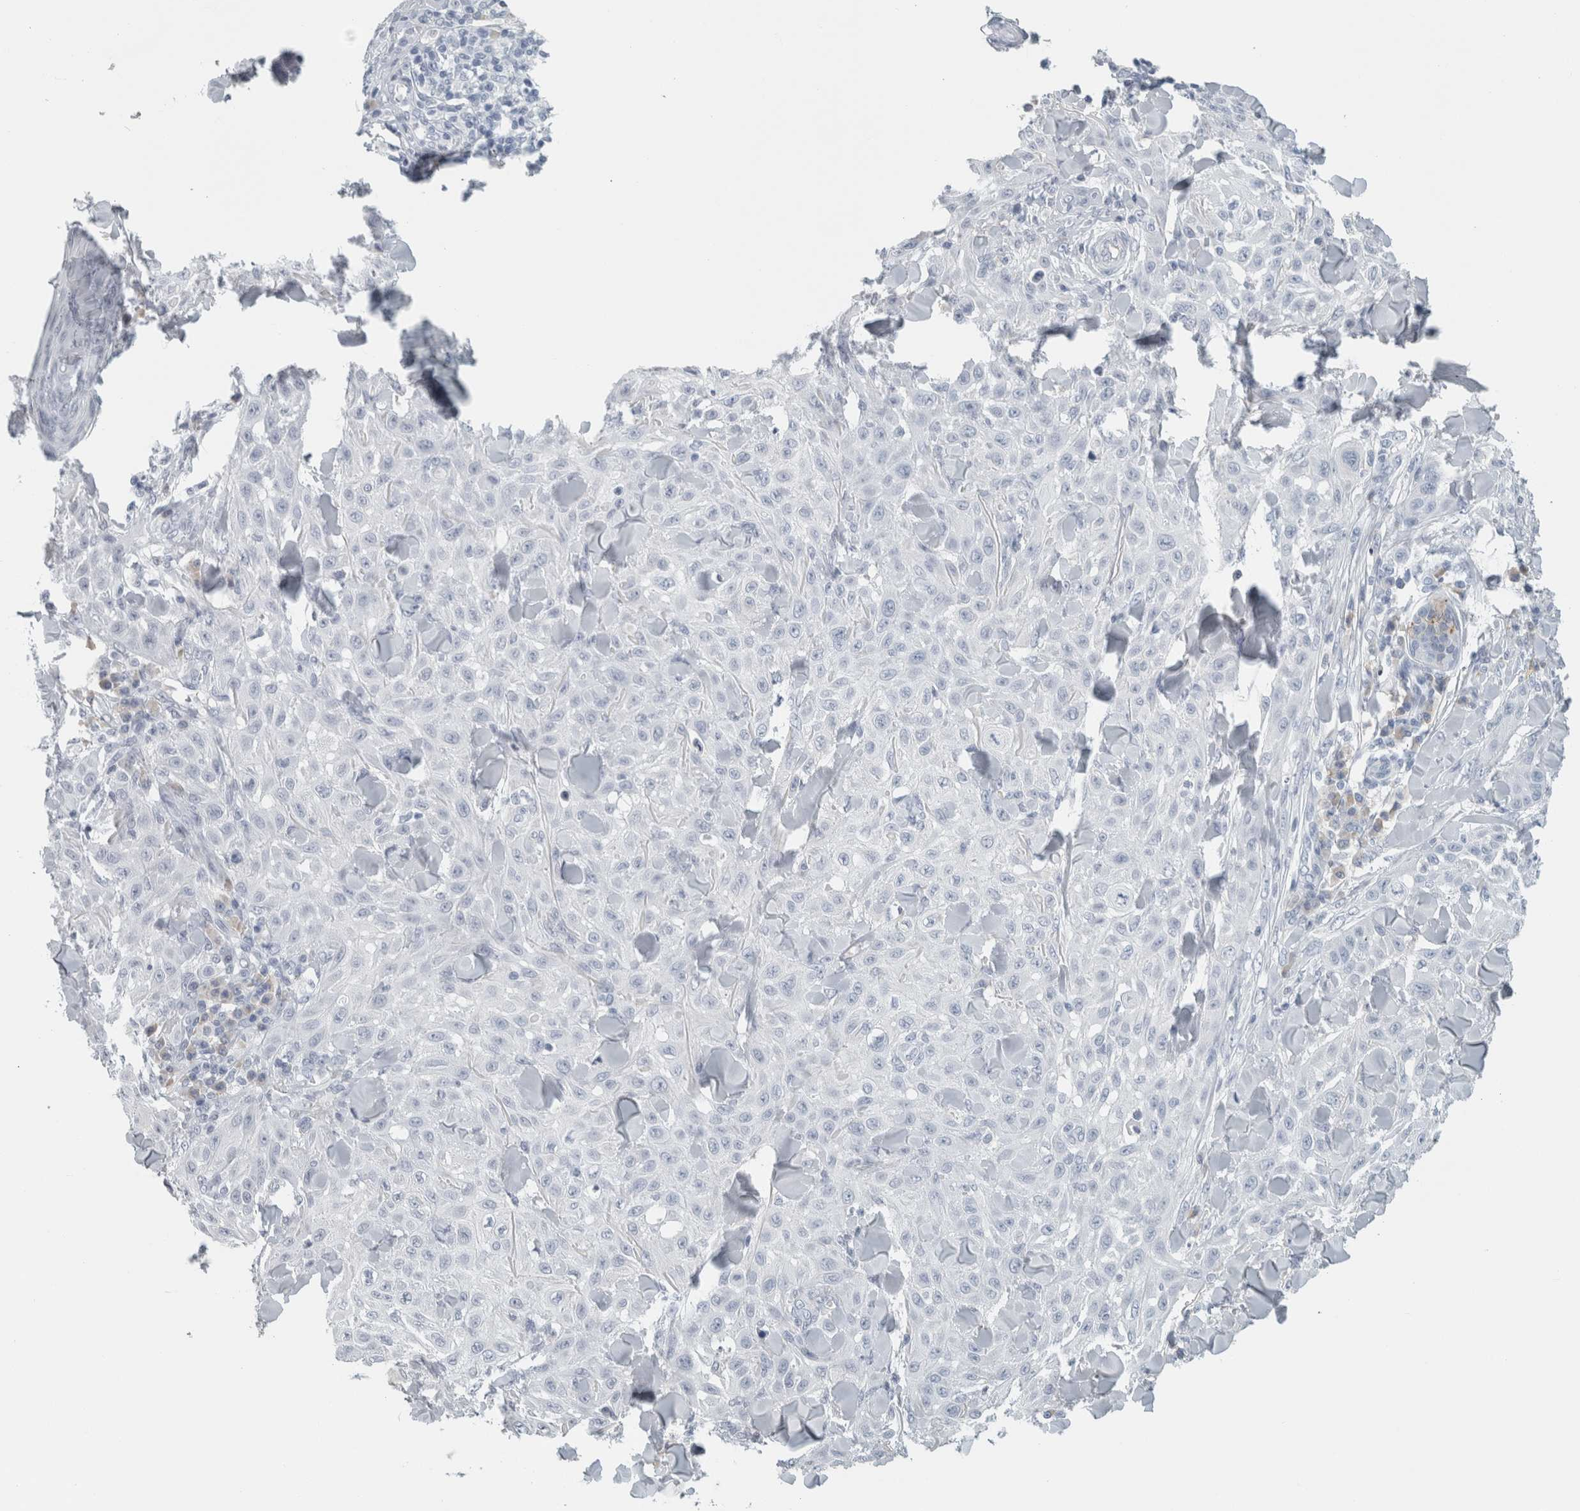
{"staining": {"intensity": "negative", "quantity": "none", "location": "none"}, "tissue": "skin cancer", "cell_type": "Tumor cells", "image_type": "cancer", "snomed": [{"axis": "morphology", "description": "Squamous cell carcinoma, NOS"}, {"axis": "topography", "description": "Skin"}], "caption": "Immunohistochemical staining of human skin squamous cell carcinoma displays no significant expression in tumor cells.", "gene": "TSPAN8", "patient": {"sex": "male", "age": 24}}